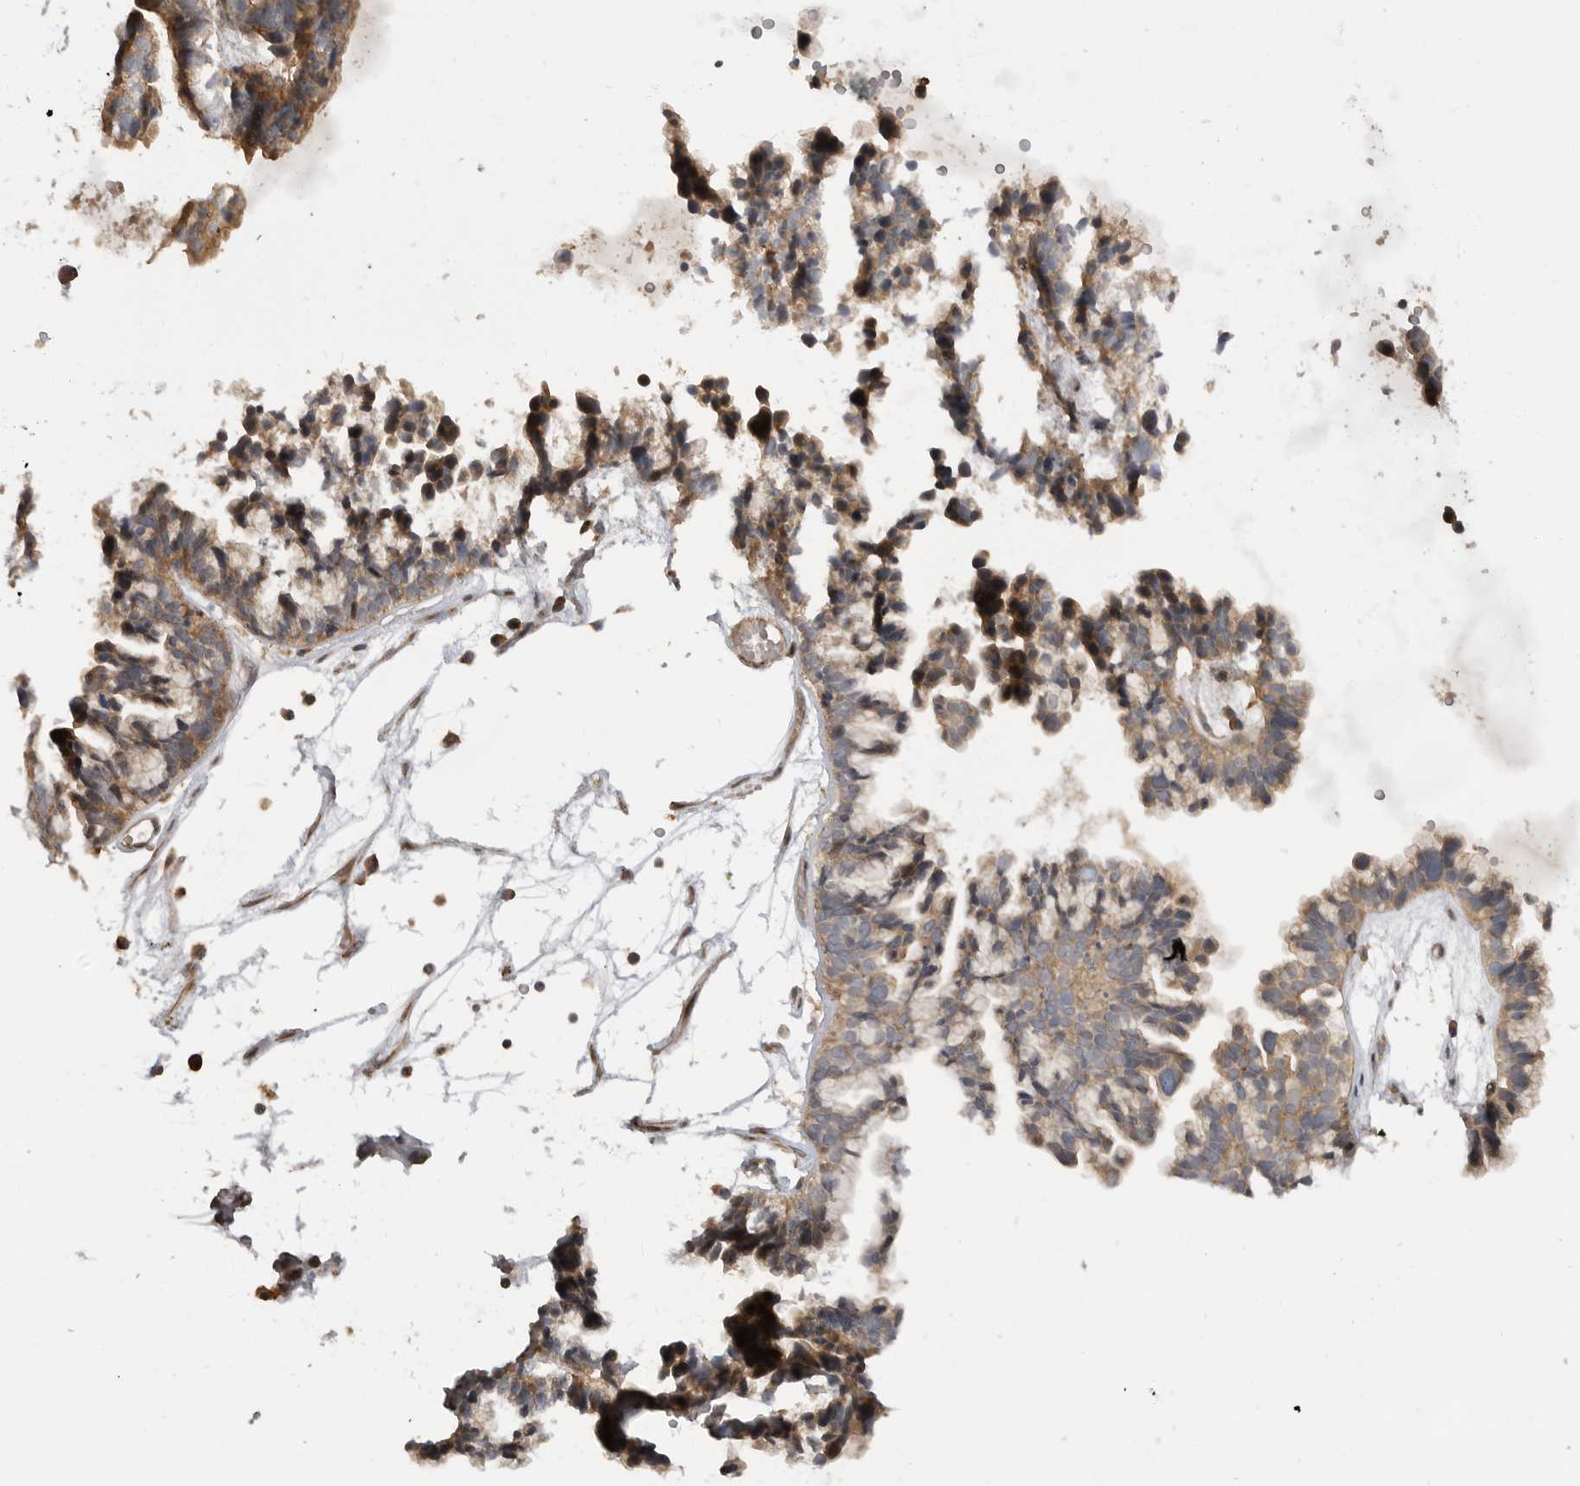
{"staining": {"intensity": "weak", "quantity": "25%-75%", "location": "cytoplasmic/membranous"}, "tissue": "ovarian cancer", "cell_type": "Tumor cells", "image_type": "cancer", "snomed": [{"axis": "morphology", "description": "Cystadenocarcinoma, serous, NOS"}, {"axis": "topography", "description": "Ovary"}], "caption": "Protein staining of ovarian cancer tissue demonstrates weak cytoplasmic/membranous expression in approximately 25%-75% of tumor cells.", "gene": "TRIM56", "patient": {"sex": "female", "age": 56}}